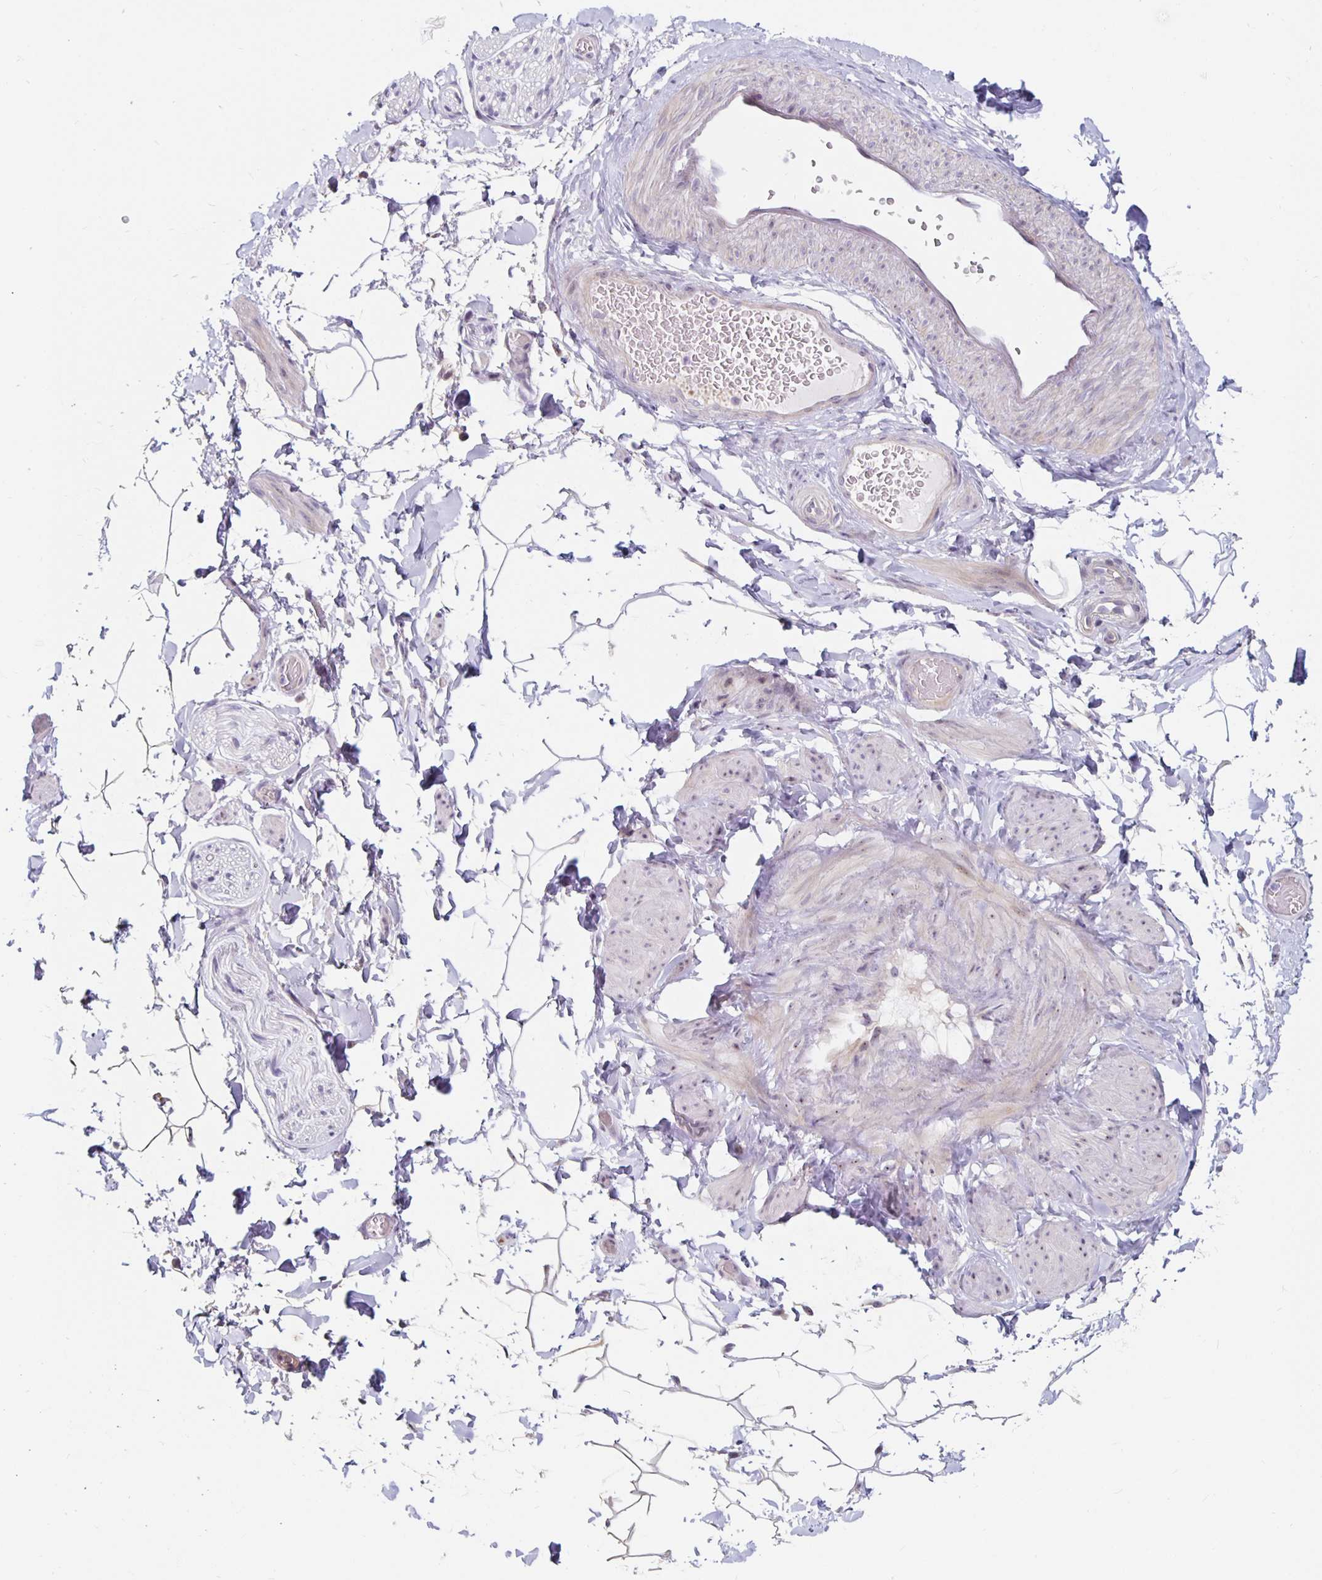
{"staining": {"intensity": "negative", "quantity": "none", "location": "none"}, "tissue": "adipose tissue", "cell_type": "Adipocytes", "image_type": "normal", "snomed": [{"axis": "morphology", "description": "Normal tissue, NOS"}, {"axis": "topography", "description": "Epididymis"}, {"axis": "topography", "description": "Peripheral nerve tissue"}], "caption": "The image shows no significant positivity in adipocytes of adipose tissue. The staining is performed using DAB (3,3'-diaminobenzidine) brown chromogen with nuclei counter-stained in using hematoxylin.", "gene": "NUP85", "patient": {"sex": "male", "age": 32}}